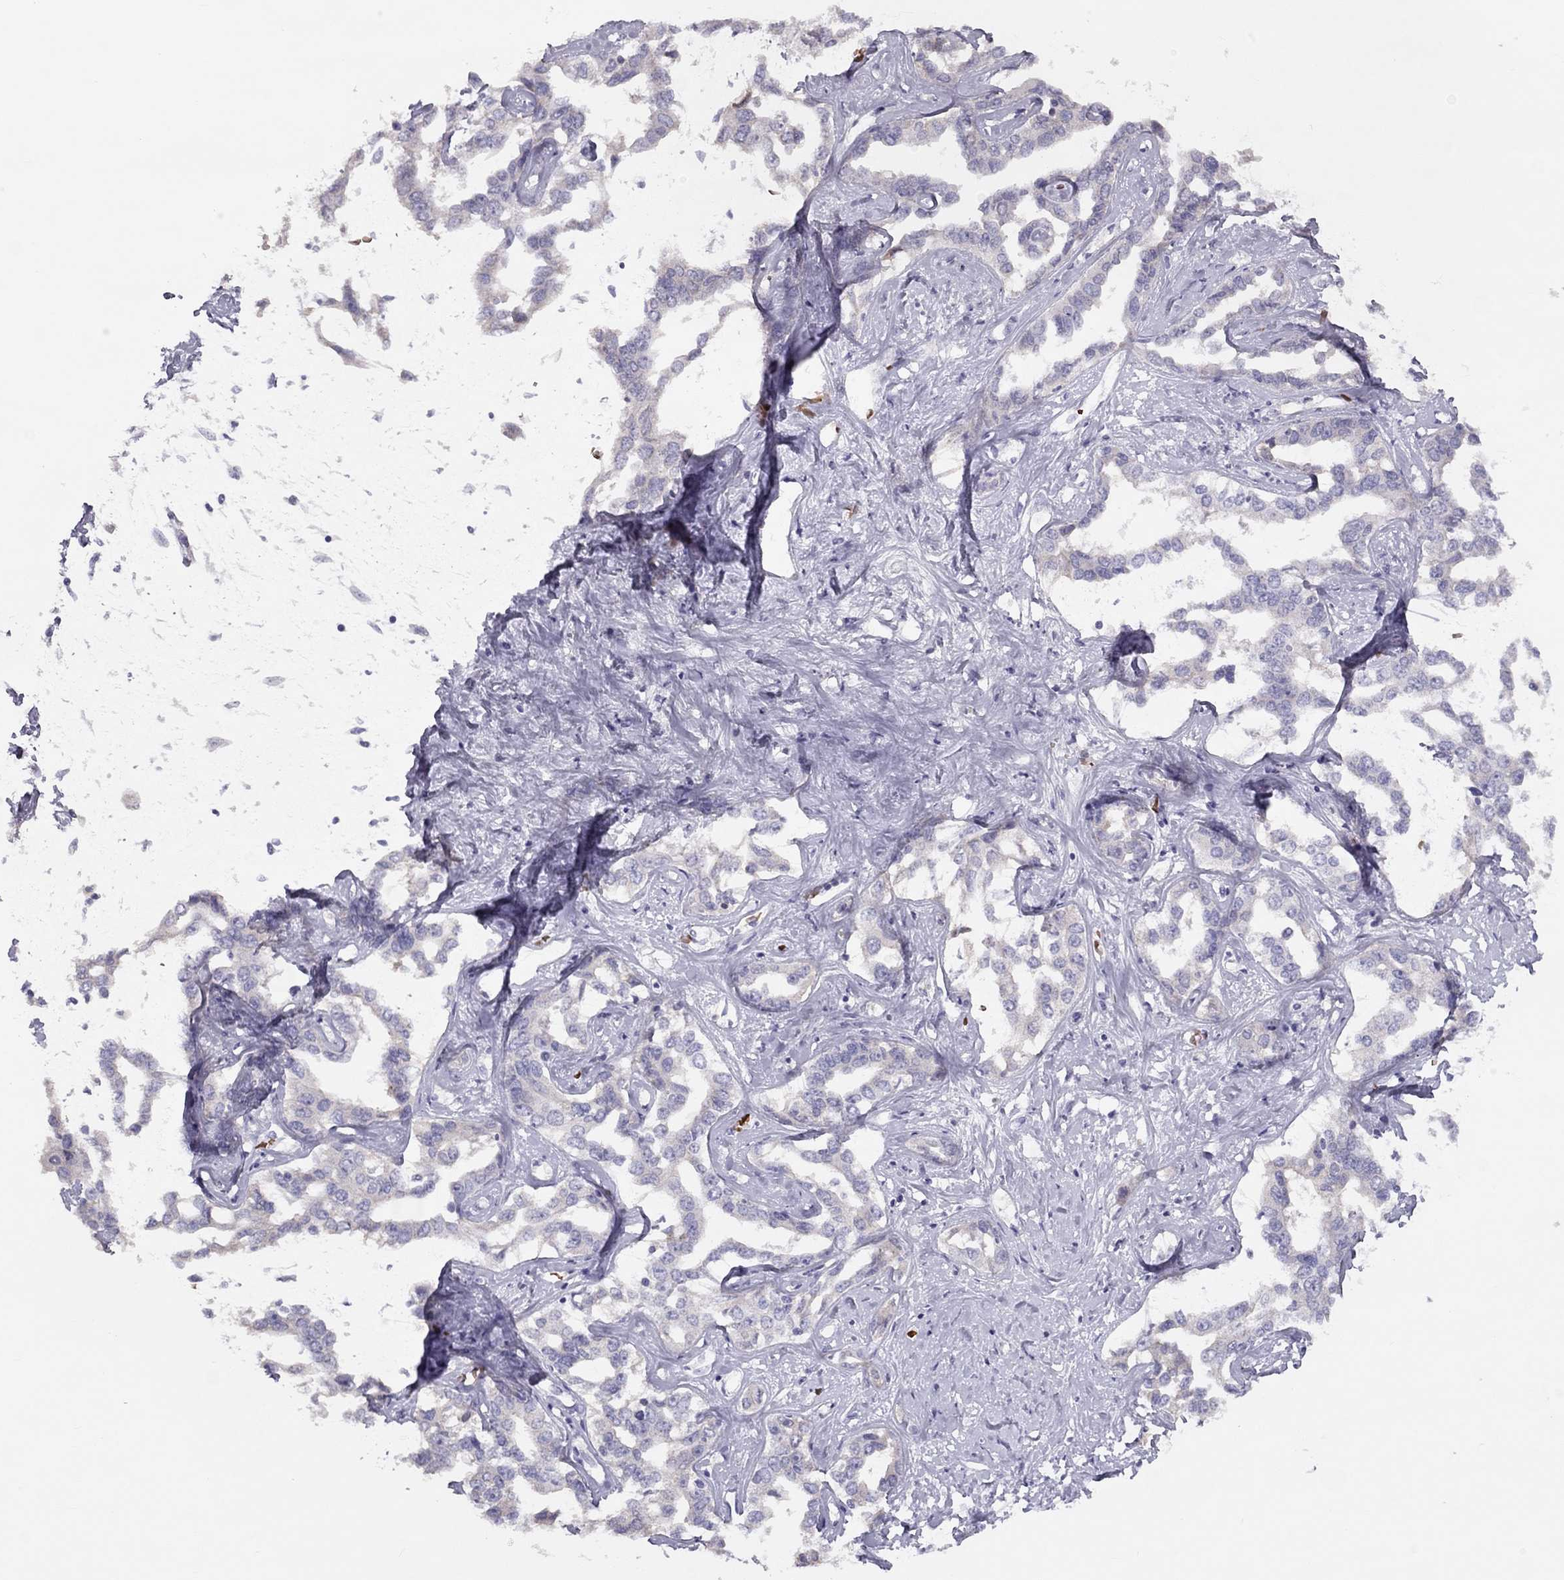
{"staining": {"intensity": "negative", "quantity": "none", "location": "none"}, "tissue": "liver cancer", "cell_type": "Tumor cells", "image_type": "cancer", "snomed": [{"axis": "morphology", "description": "Cholangiocarcinoma"}, {"axis": "topography", "description": "Liver"}], "caption": "Immunohistochemistry (IHC) of liver cancer (cholangiocarcinoma) exhibits no positivity in tumor cells.", "gene": "RHD", "patient": {"sex": "male", "age": 59}}